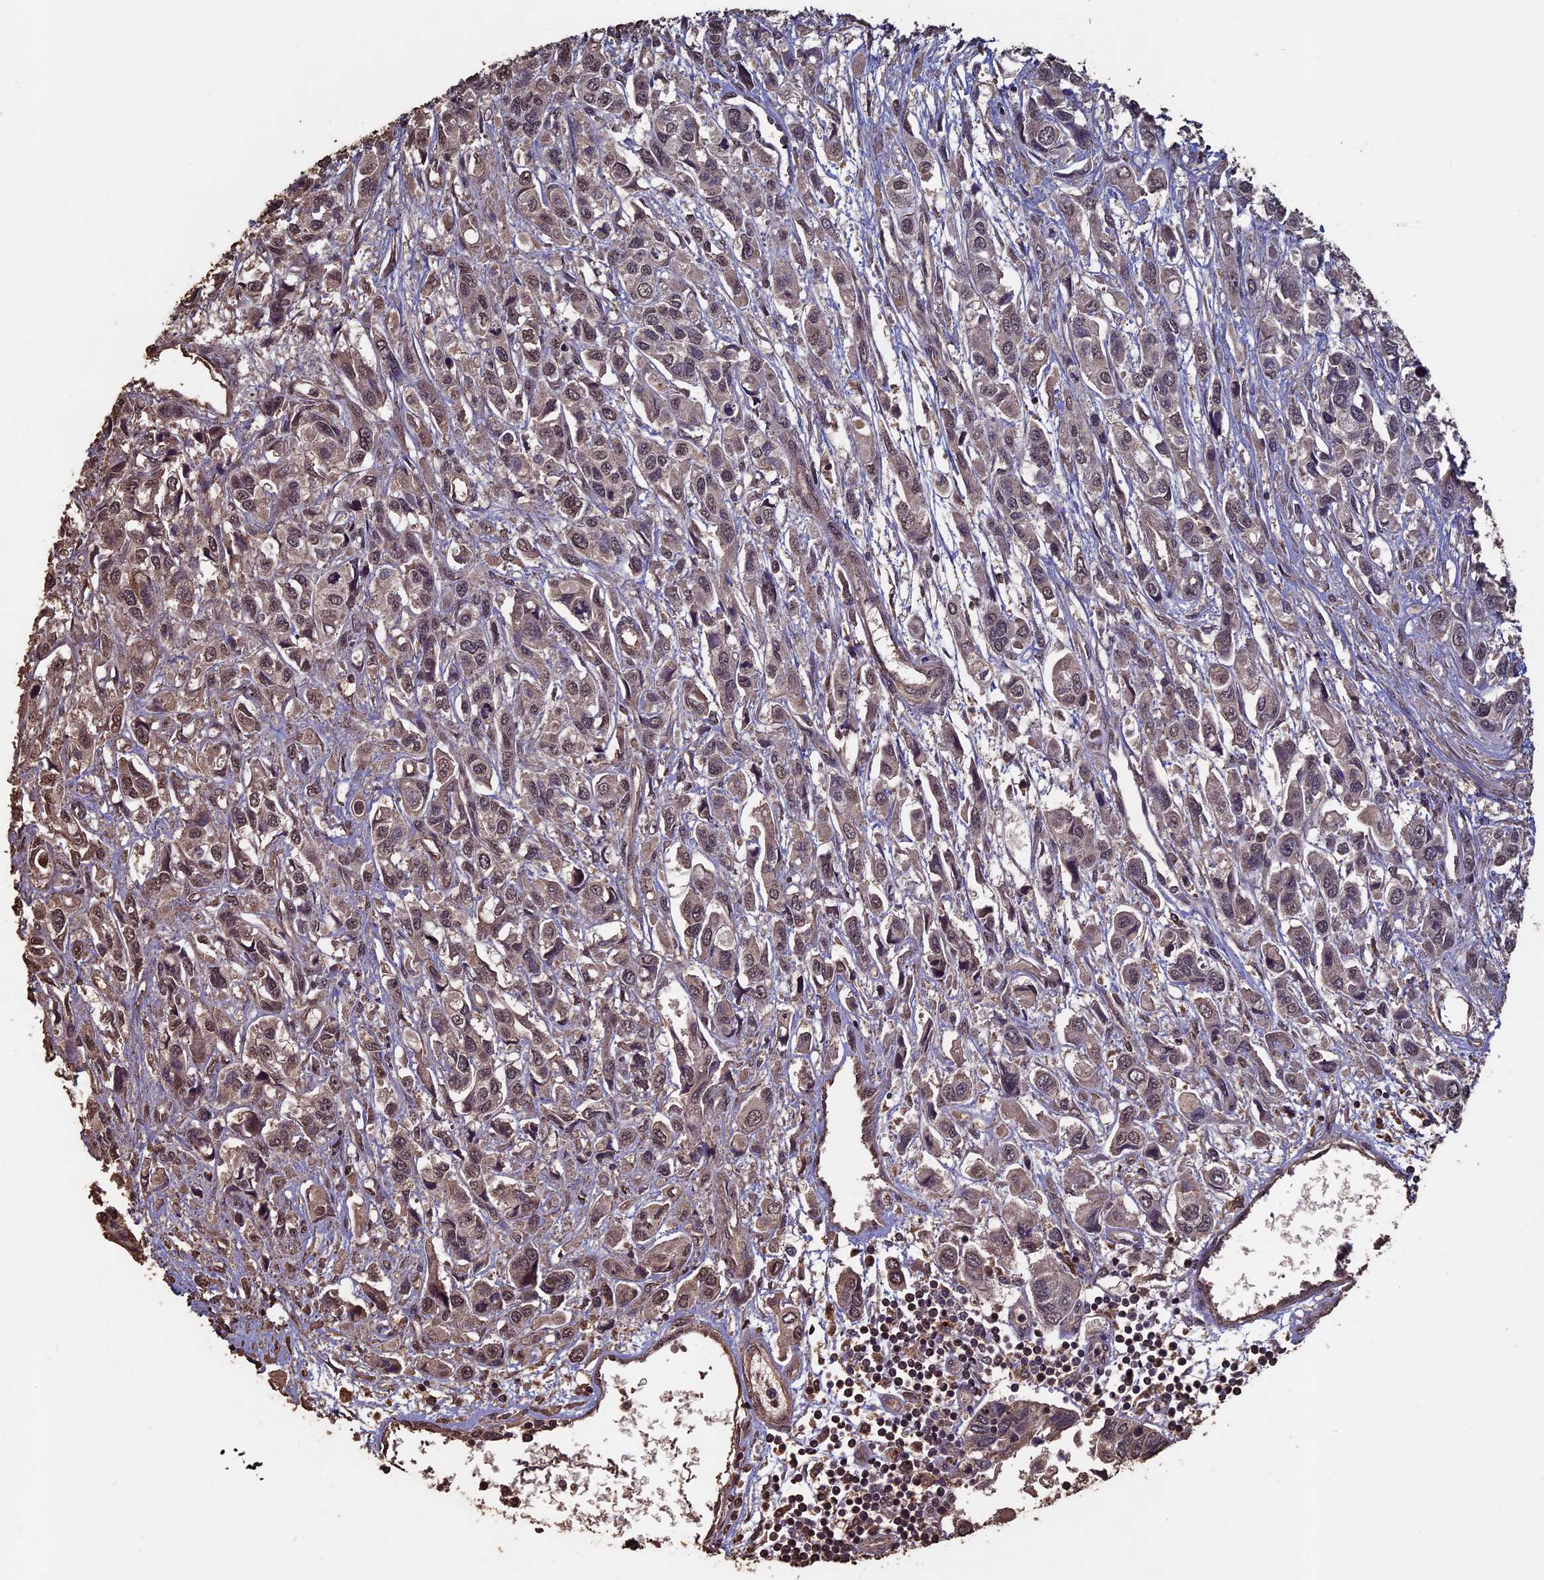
{"staining": {"intensity": "weak", "quantity": "<25%", "location": "cytoplasmic/membranous,nuclear"}, "tissue": "urothelial cancer", "cell_type": "Tumor cells", "image_type": "cancer", "snomed": [{"axis": "morphology", "description": "Urothelial carcinoma, High grade"}, {"axis": "topography", "description": "Urinary bladder"}], "caption": "DAB immunohistochemical staining of urothelial carcinoma (high-grade) exhibits no significant staining in tumor cells.", "gene": "HUNK", "patient": {"sex": "male", "age": 67}}